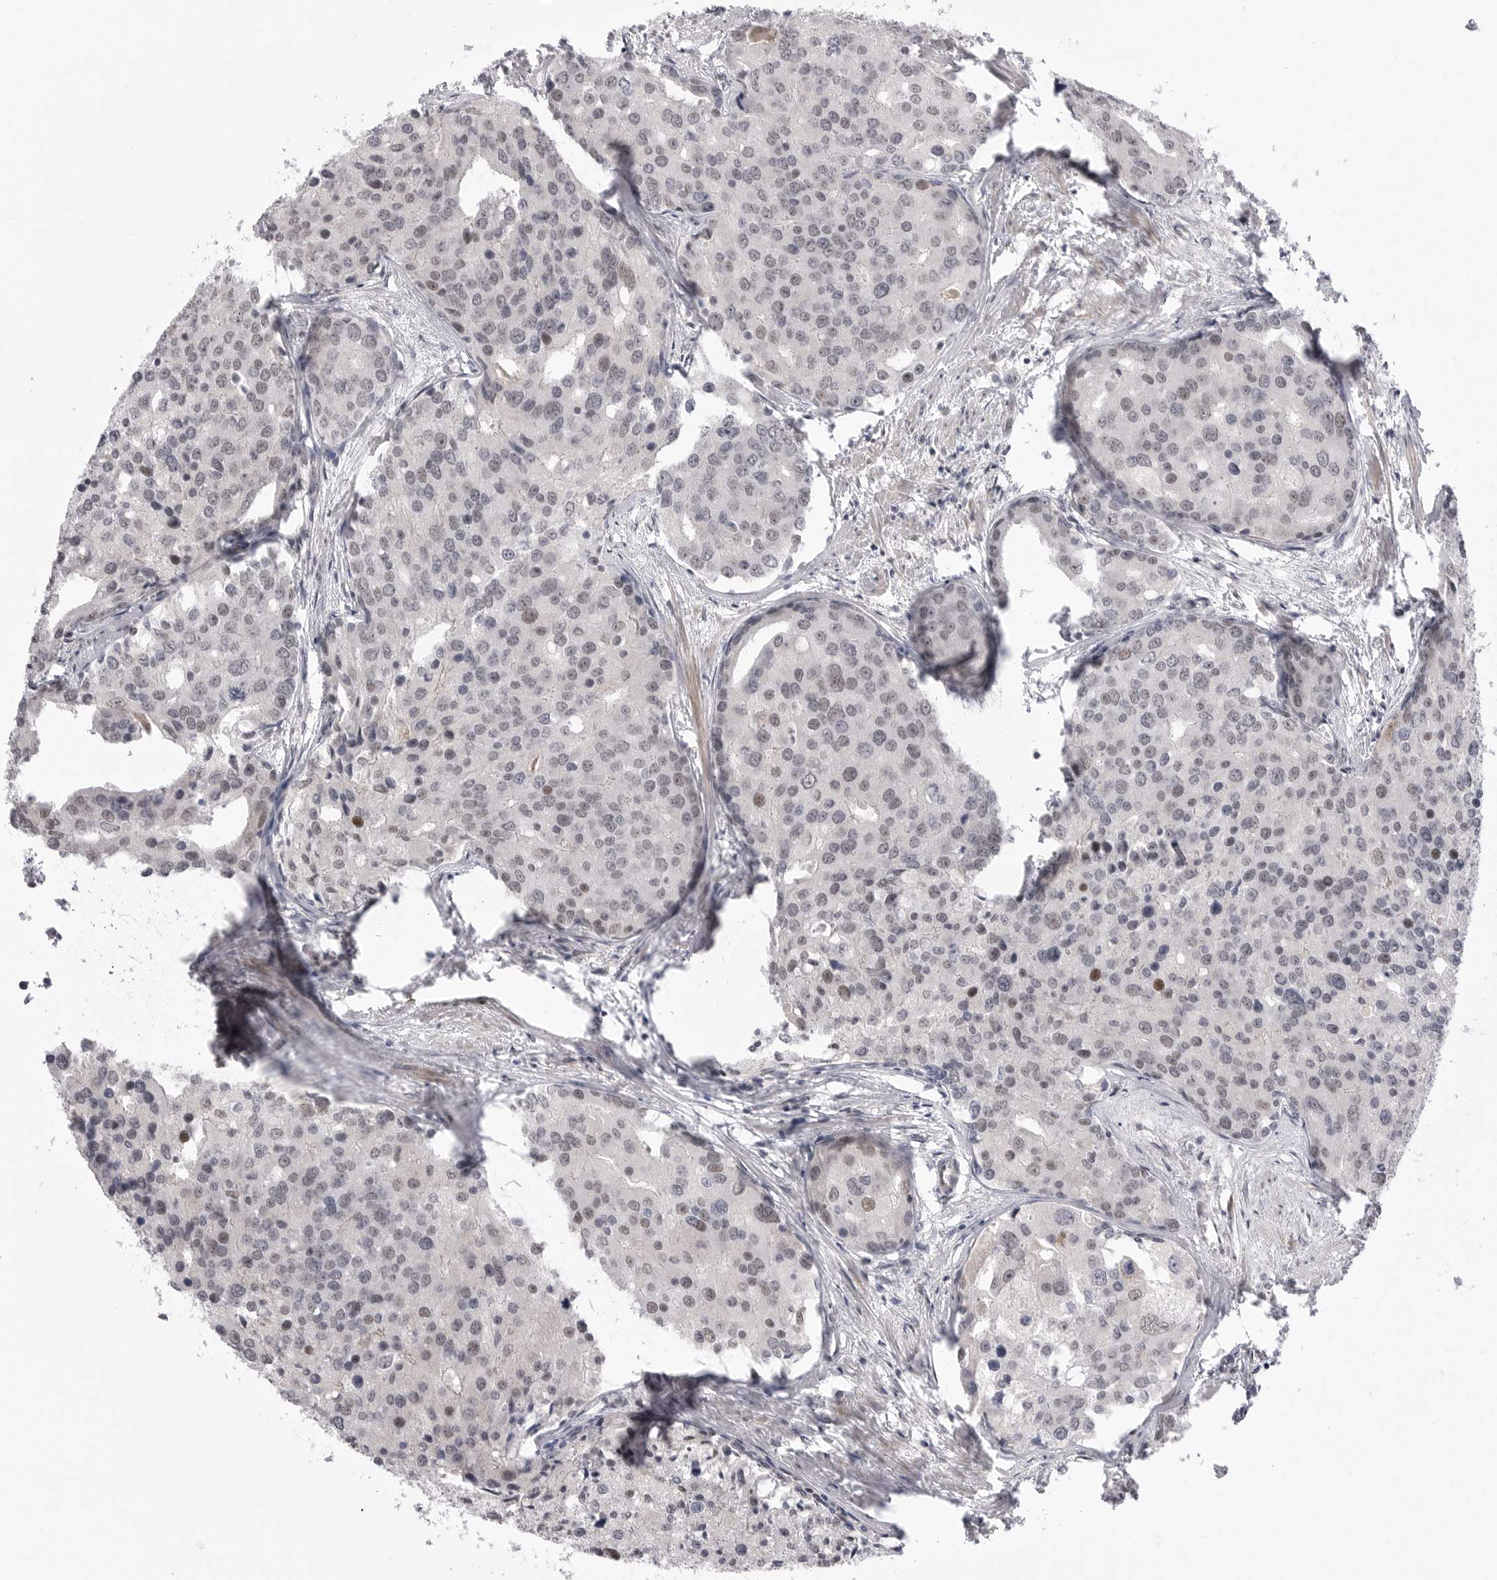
{"staining": {"intensity": "weak", "quantity": "25%-75%", "location": "nuclear"}, "tissue": "prostate cancer", "cell_type": "Tumor cells", "image_type": "cancer", "snomed": [{"axis": "morphology", "description": "Adenocarcinoma, High grade"}, {"axis": "topography", "description": "Prostate"}], "caption": "Immunohistochemical staining of prostate cancer (high-grade adenocarcinoma) reveals low levels of weak nuclear expression in approximately 25%-75% of tumor cells.", "gene": "GGT6", "patient": {"sex": "male", "age": 50}}